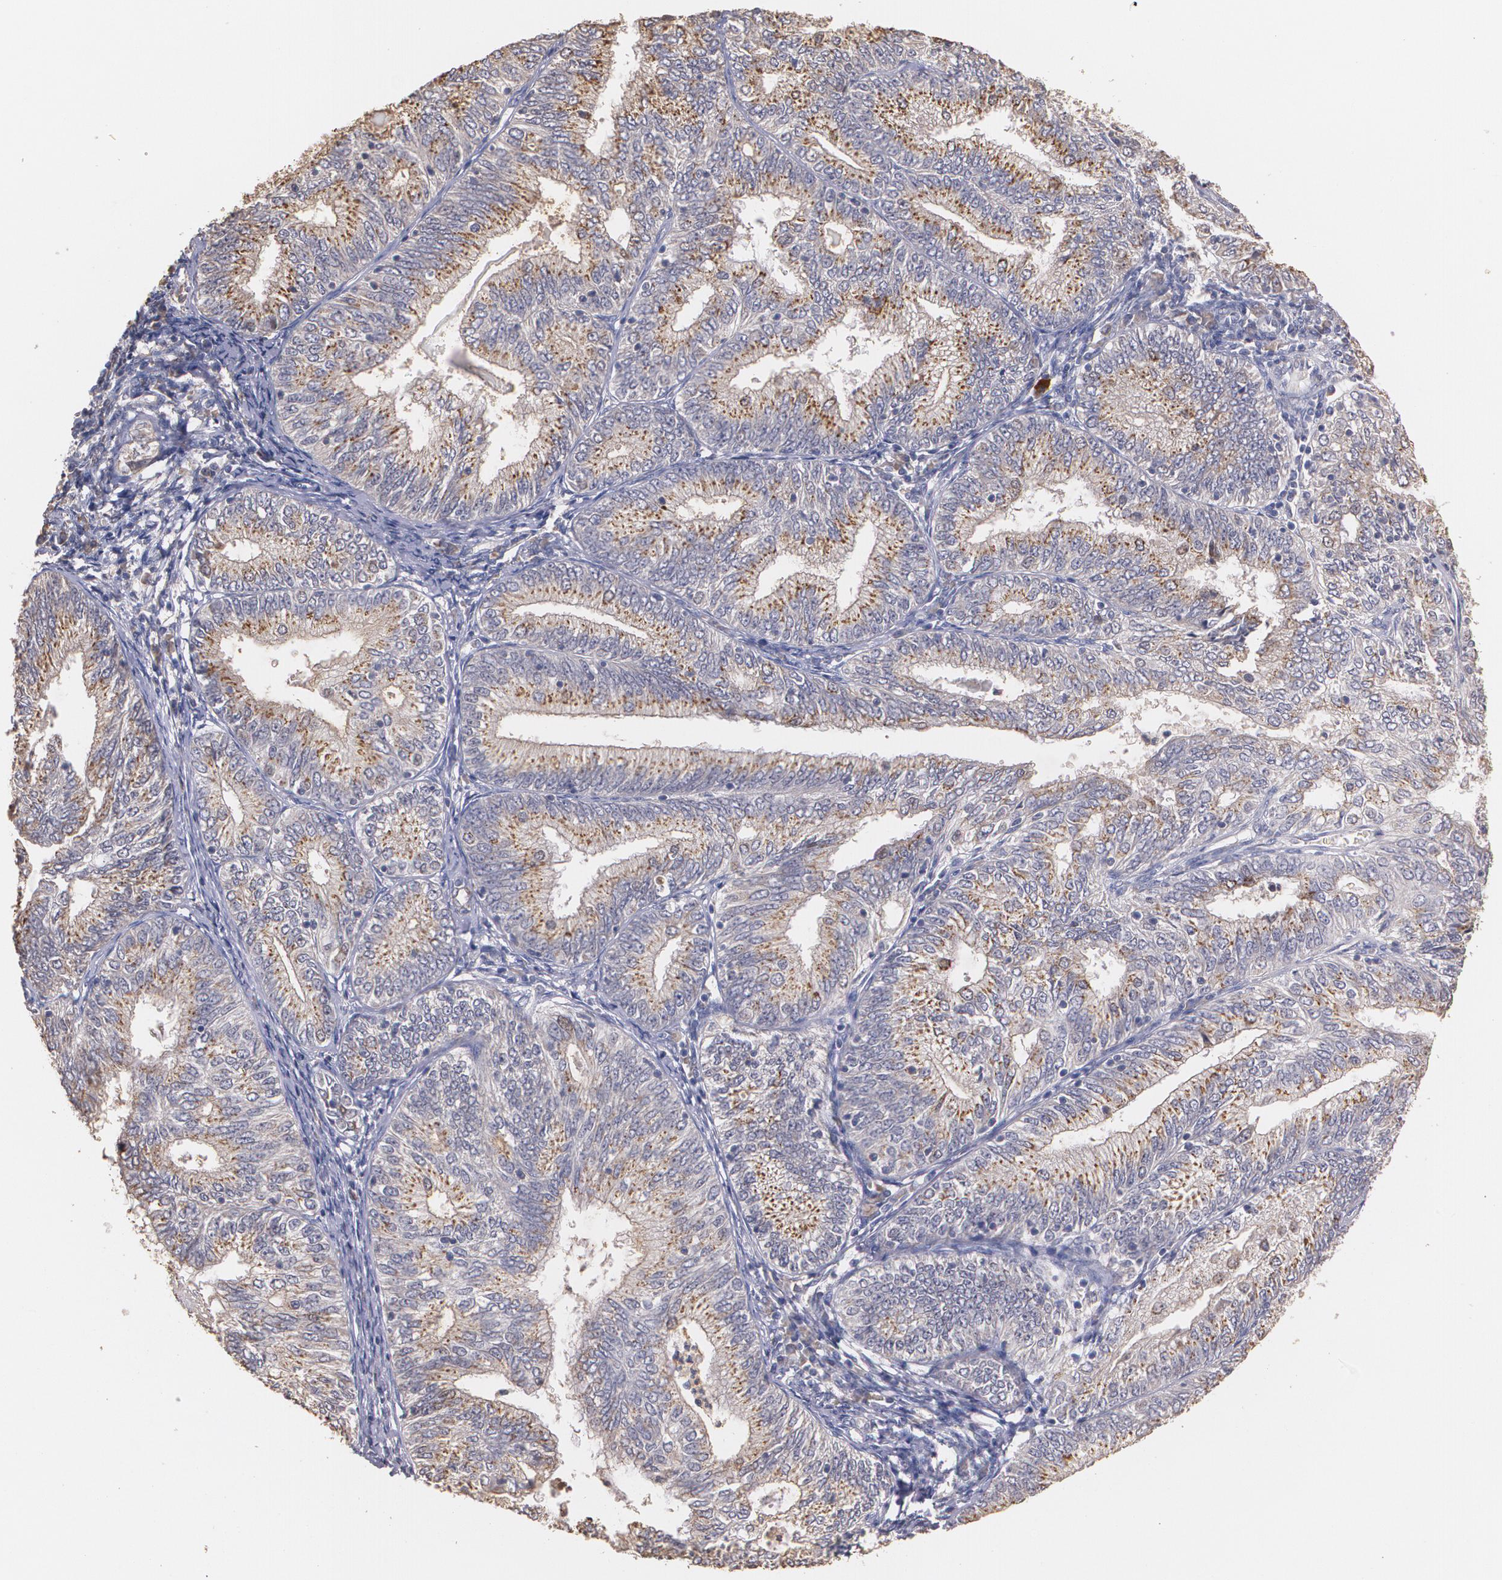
{"staining": {"intensity": "moderate", "quantity": ">75%", "location": "cytoplasmic/membranous"}, "tissue": "endometrial cancer", "cell_type": "Tumor cells", "image_type": "cancer", "snomed": [{"axis": "morphology", "description": "Adenocarcinoma, NOS"}, {"axis": "topography", "description": "Endometrium"}], "caption": "About >75% of tumor cells in human endometrial cancer (adenocarcinoma) exhibit moderate cytoplasmic/membranous protein positivity as visualized by brown immunohistochemical staining.", "gene": "ATF3", "patient": {"sex": "female", "age": 69}}